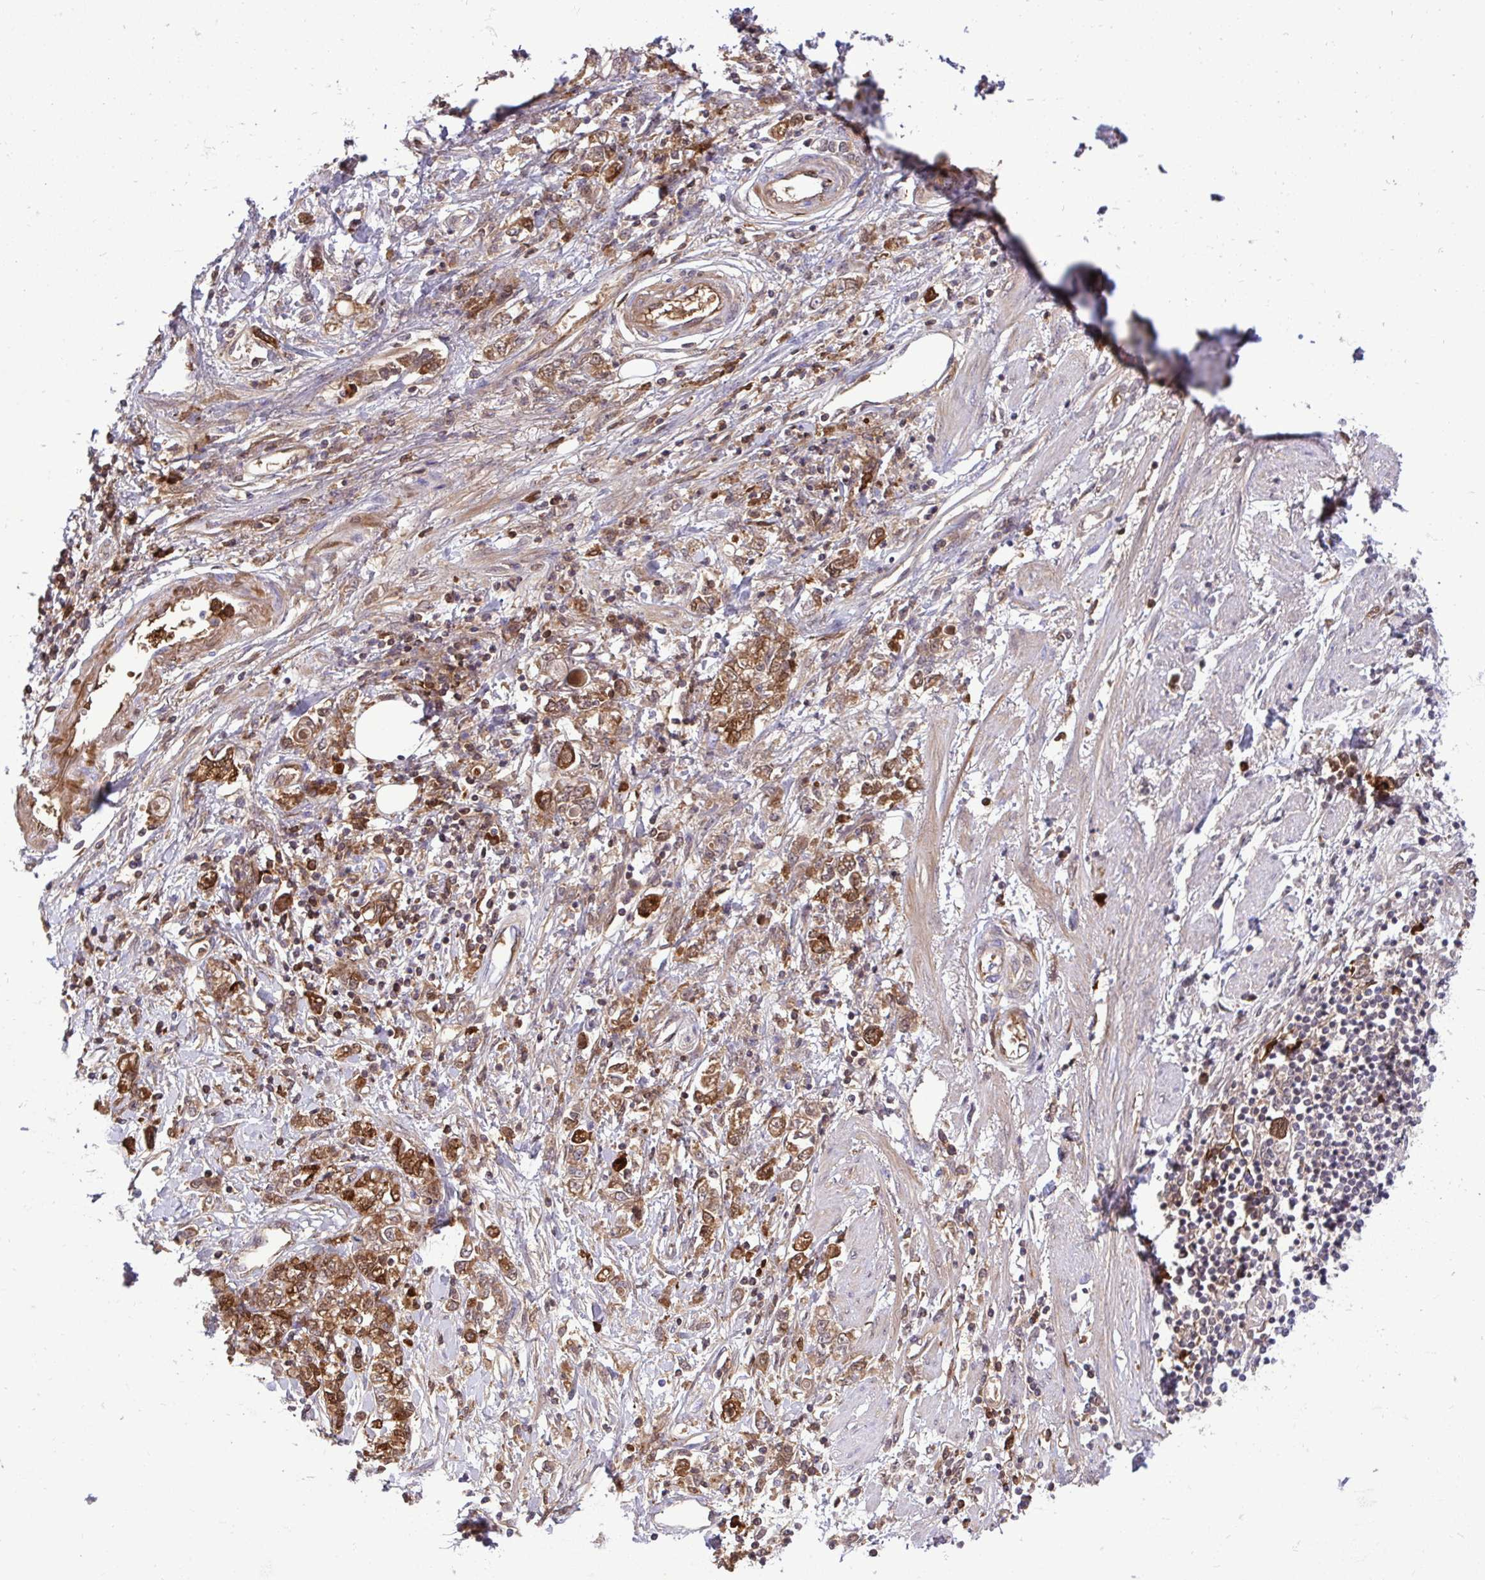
{"staining": {"intensity": "moderate", "quantity": ">75%", "location": "cytoplasmic/membranous"}, "tissue": "stomach cancer", "cell_type": "Tumor cells", "image_type": "cancer", "snomed": [{"axis": "morphology", "description": "Adenocarcinoma, NOS"}, {"axis": "topography", "description": "Stomach"}], "caption": "DAB immunohistochemical staining of stomach adenocarcinoma exhibits moderate cytoplasmic/membranous protein positivity in about >75% of tumor cells. (IHC, brightfield microscopy, high magnification).", "gene": "F2", "patient": {"sex": "female", "age": 76}}